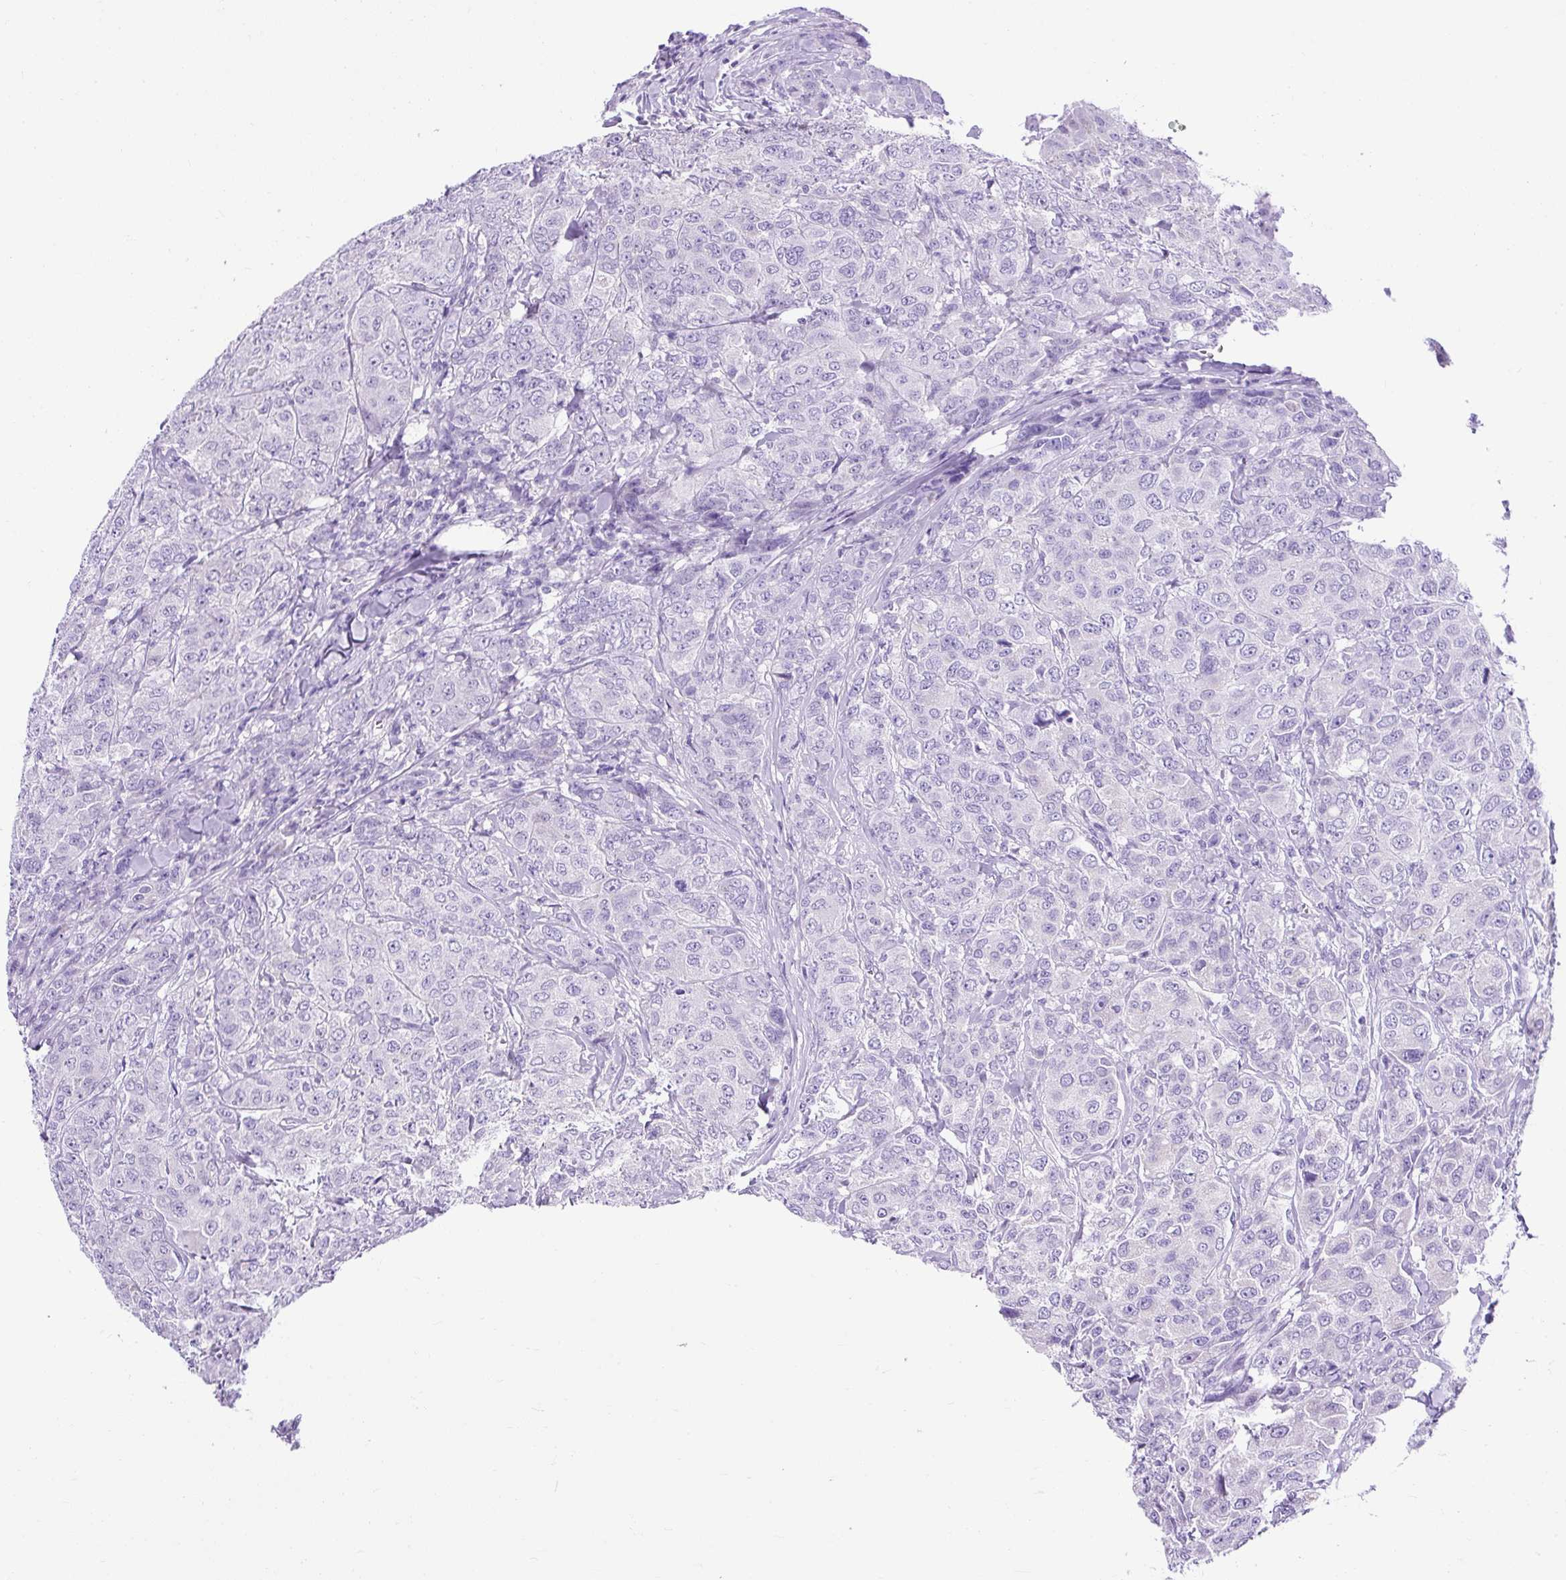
{"staining": {"intensity": "negative", "quantity": "none", "location": "none"}, "tissue": "breast cancer", "cell_type": "Tumor cells", "image_type": "cancer", "snomed": [{"axis": "morphology", "description": "Duct carcinoma"}, {"axis": "topography", "description": "Breast"}], "caption": "Immunohistochemical staining of human invasive ductal carcinoma (breast) exhibits no significant staining in tumor cells.", "gene": "KRT12", "patient": {"sex": "female", "age": 43}}